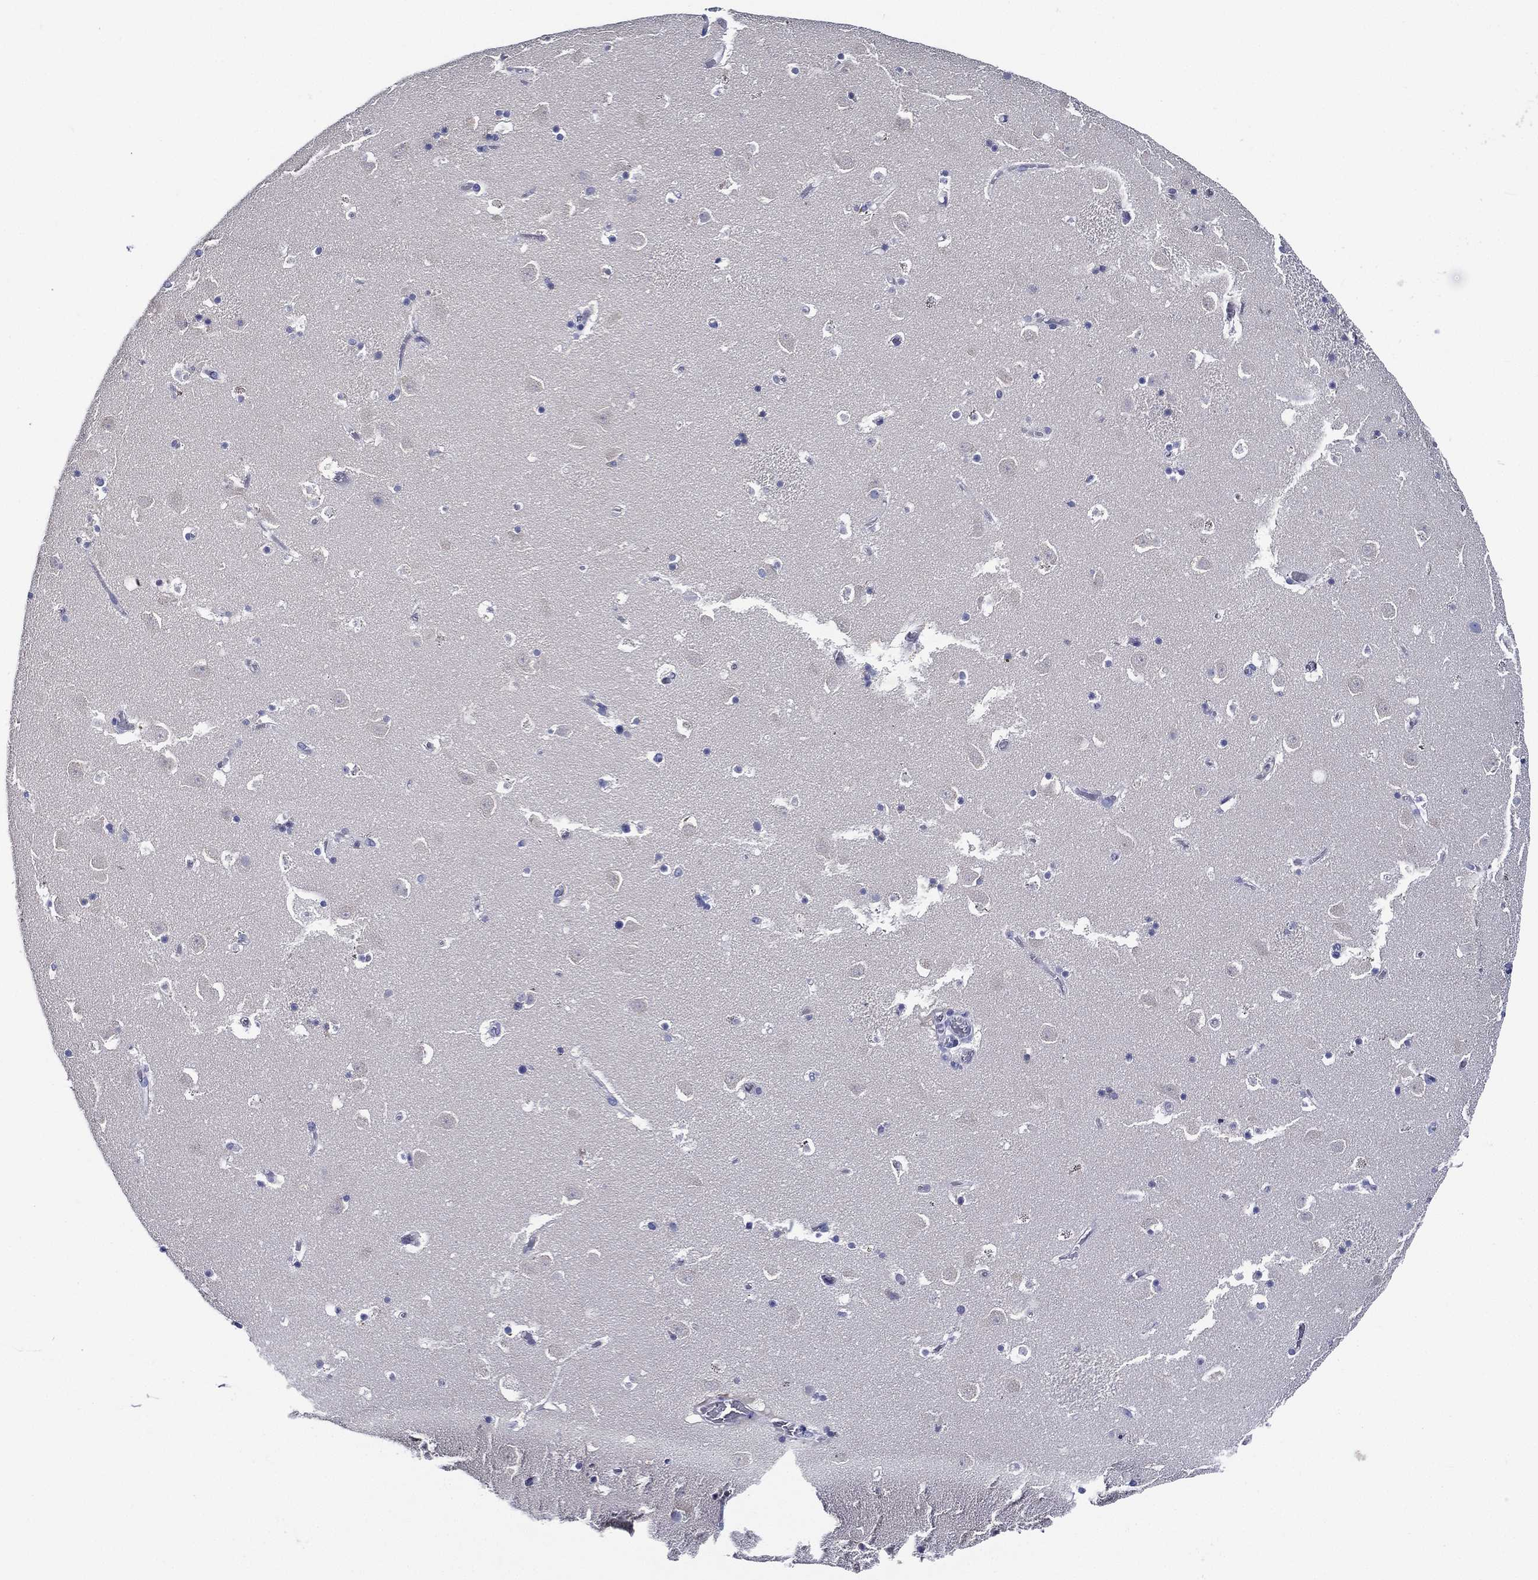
{"staining": {"intensity": "negative", "quantity": "none", "location": "none"}, "tissue": "caudate", "cell_type": "Glial cells", "image_type": "normal", "snomed": [{"axis": "morphology", "description": "Normal tissue, NOS"}, {"axis": "topography", "description": "Lateral ventricle wall"}], "caption": "The IHC image has no significant staining in glial cells of caudate.", "gene": "ACE2", "patient": {"sex": "female", "age": 42}}